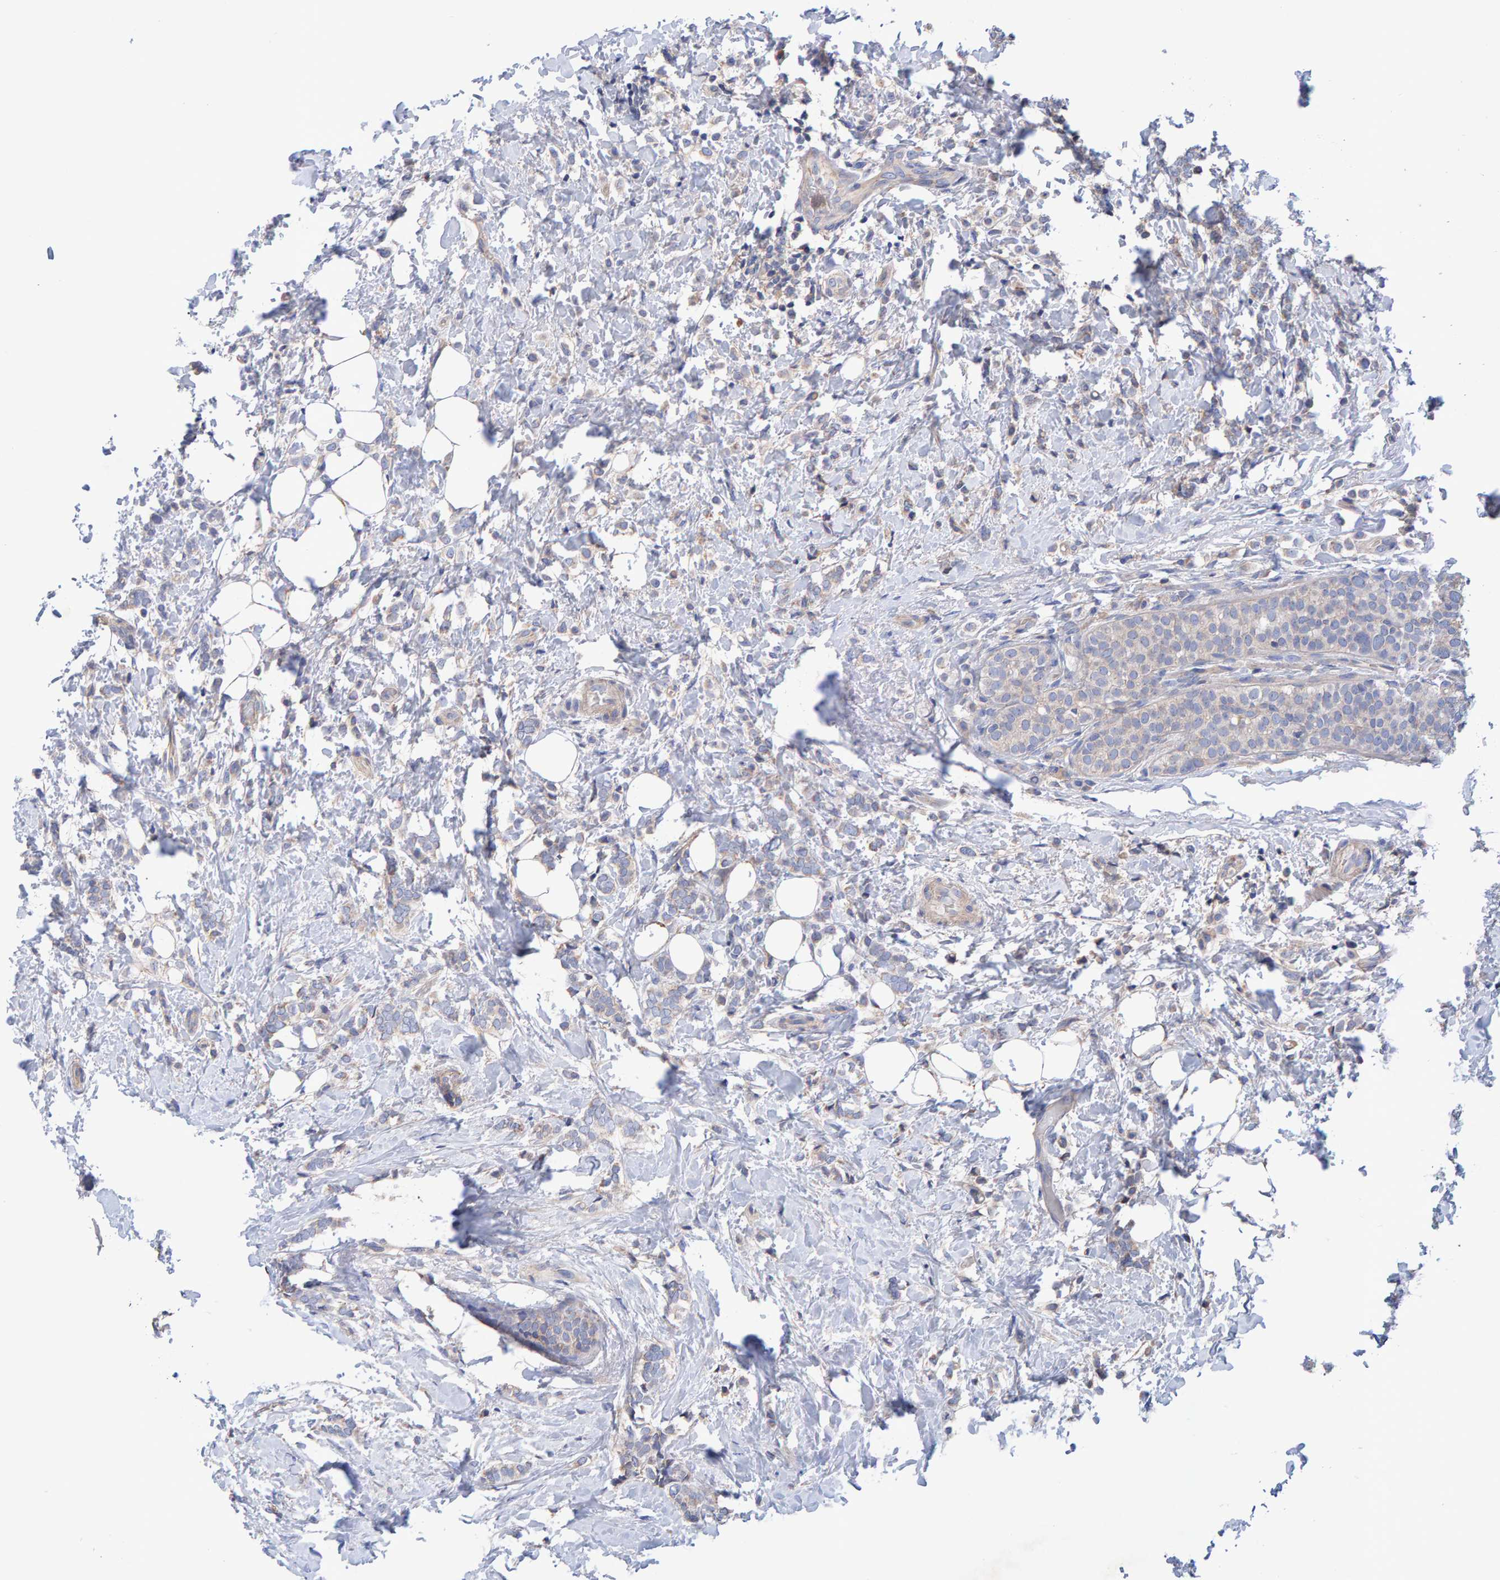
{"staining": {"intensity": "weak", "quantity": "<25%", "location": "cytoplasmic/membranous"}, "tissue": "breast cancer", "cell_type": "Tumor cells", "image_type": "cancer", "snomed": [{"axis": "morphology", "description": "Lobular carcinoma"}, {"axis": "topography", "description": "Breast"}], "caption": "Immunohistochemistry image of human breast lobular carcinoma stained for a protein (brown), which reveals no positivity in tumor cells.", "gene": "EFR3A", "patient": {"sex": "female", "age": 50}}